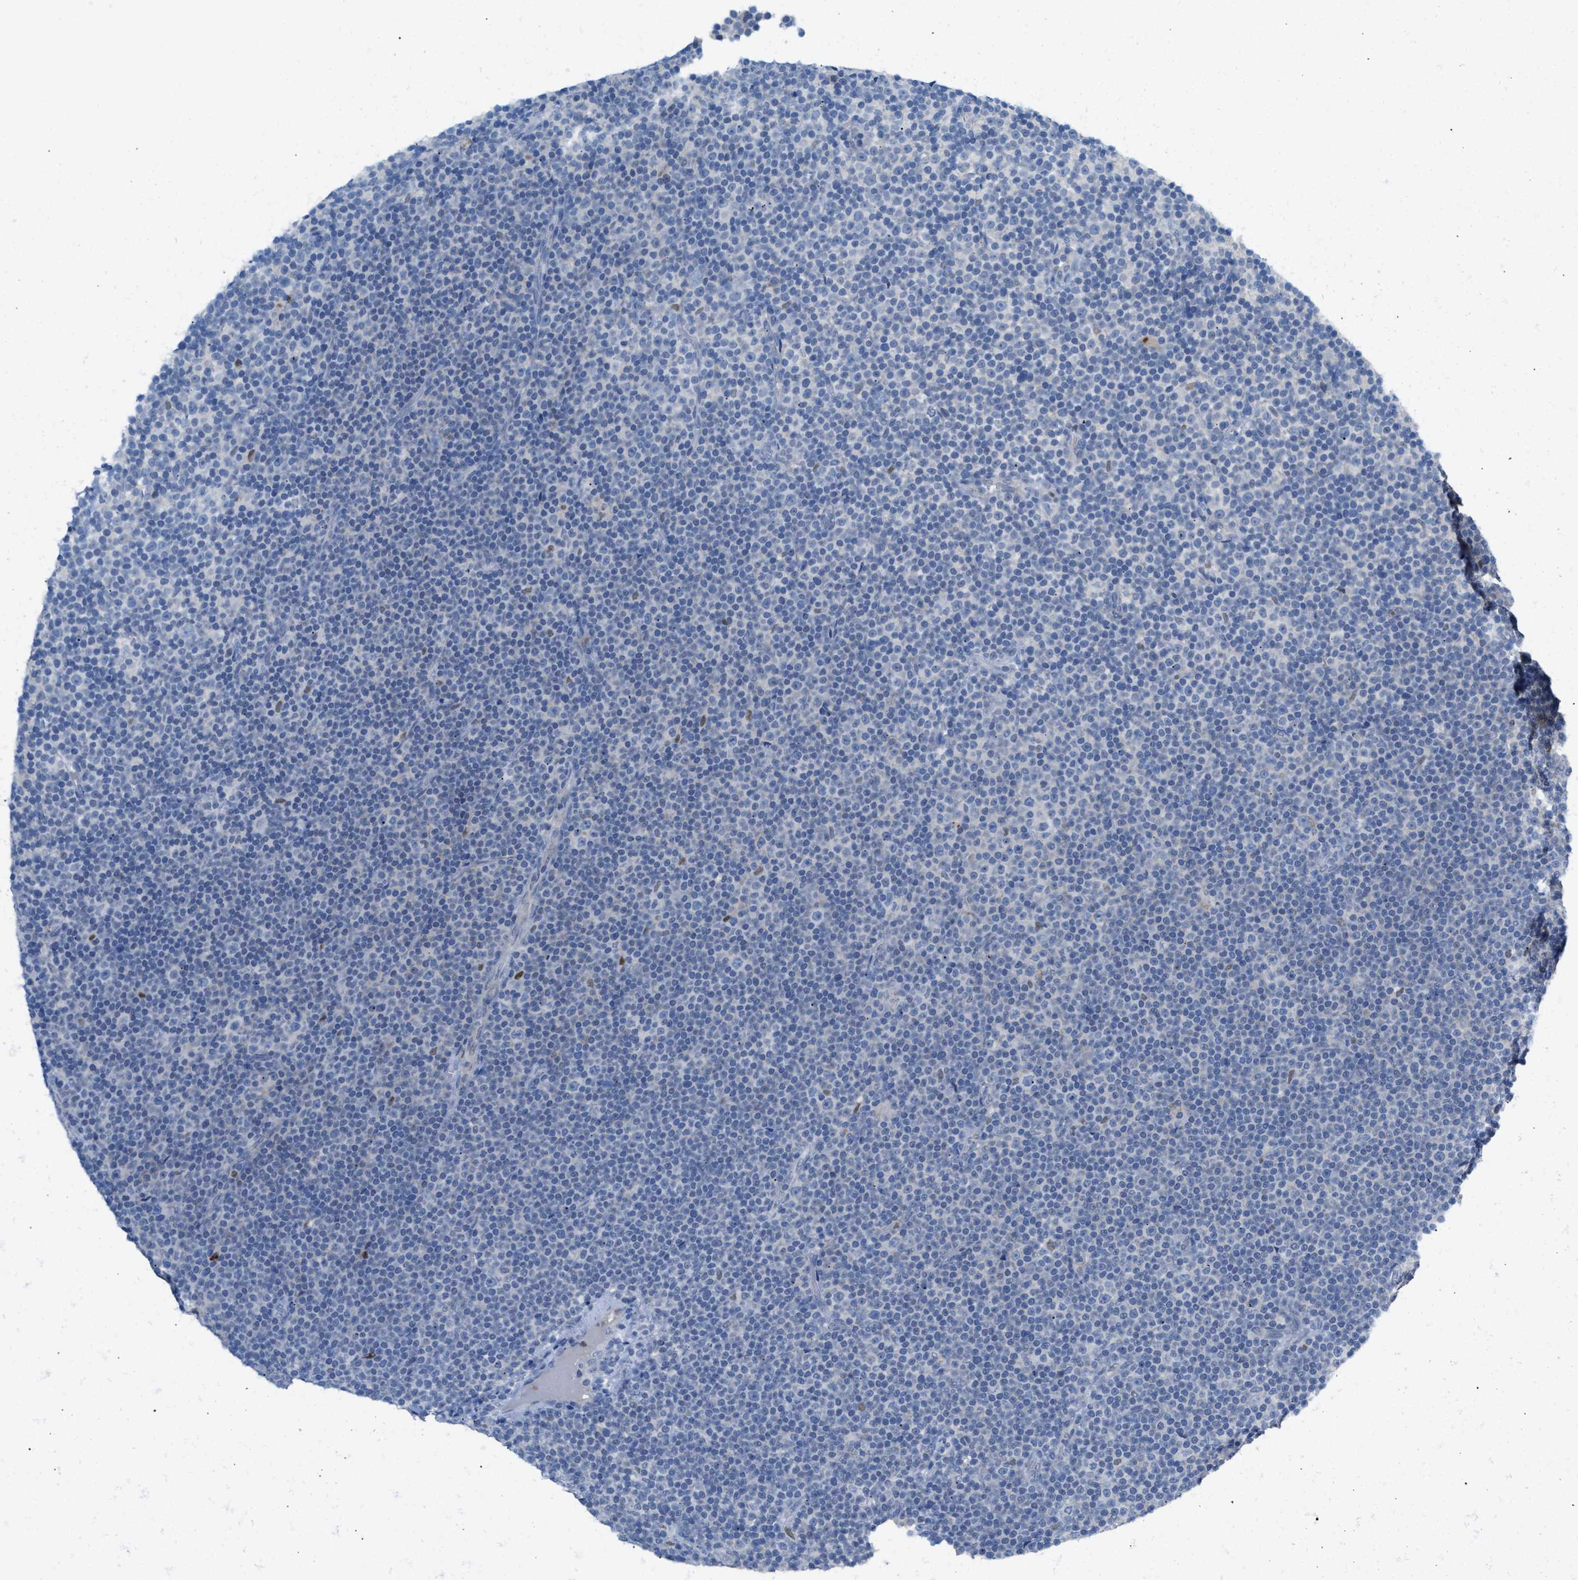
{"staining": {"intensity": "negative", "quantity": "none", "location": "none"}, "tissue": "lymphoma", "cell_type": "Tumor cells", "image_type": "cancer", "snomed": [{"axis": "morphology", "description": "Malignant lymphoma, non-Hodgkin's type, Low grade"}, {"axis": "topography", "description": "Lymph node"}], "caption": "Tumor cells are negative for brown protein staining in lymphoma.", "gene": "PPM1D", "patient": {"sex": "female", "age": 67}}